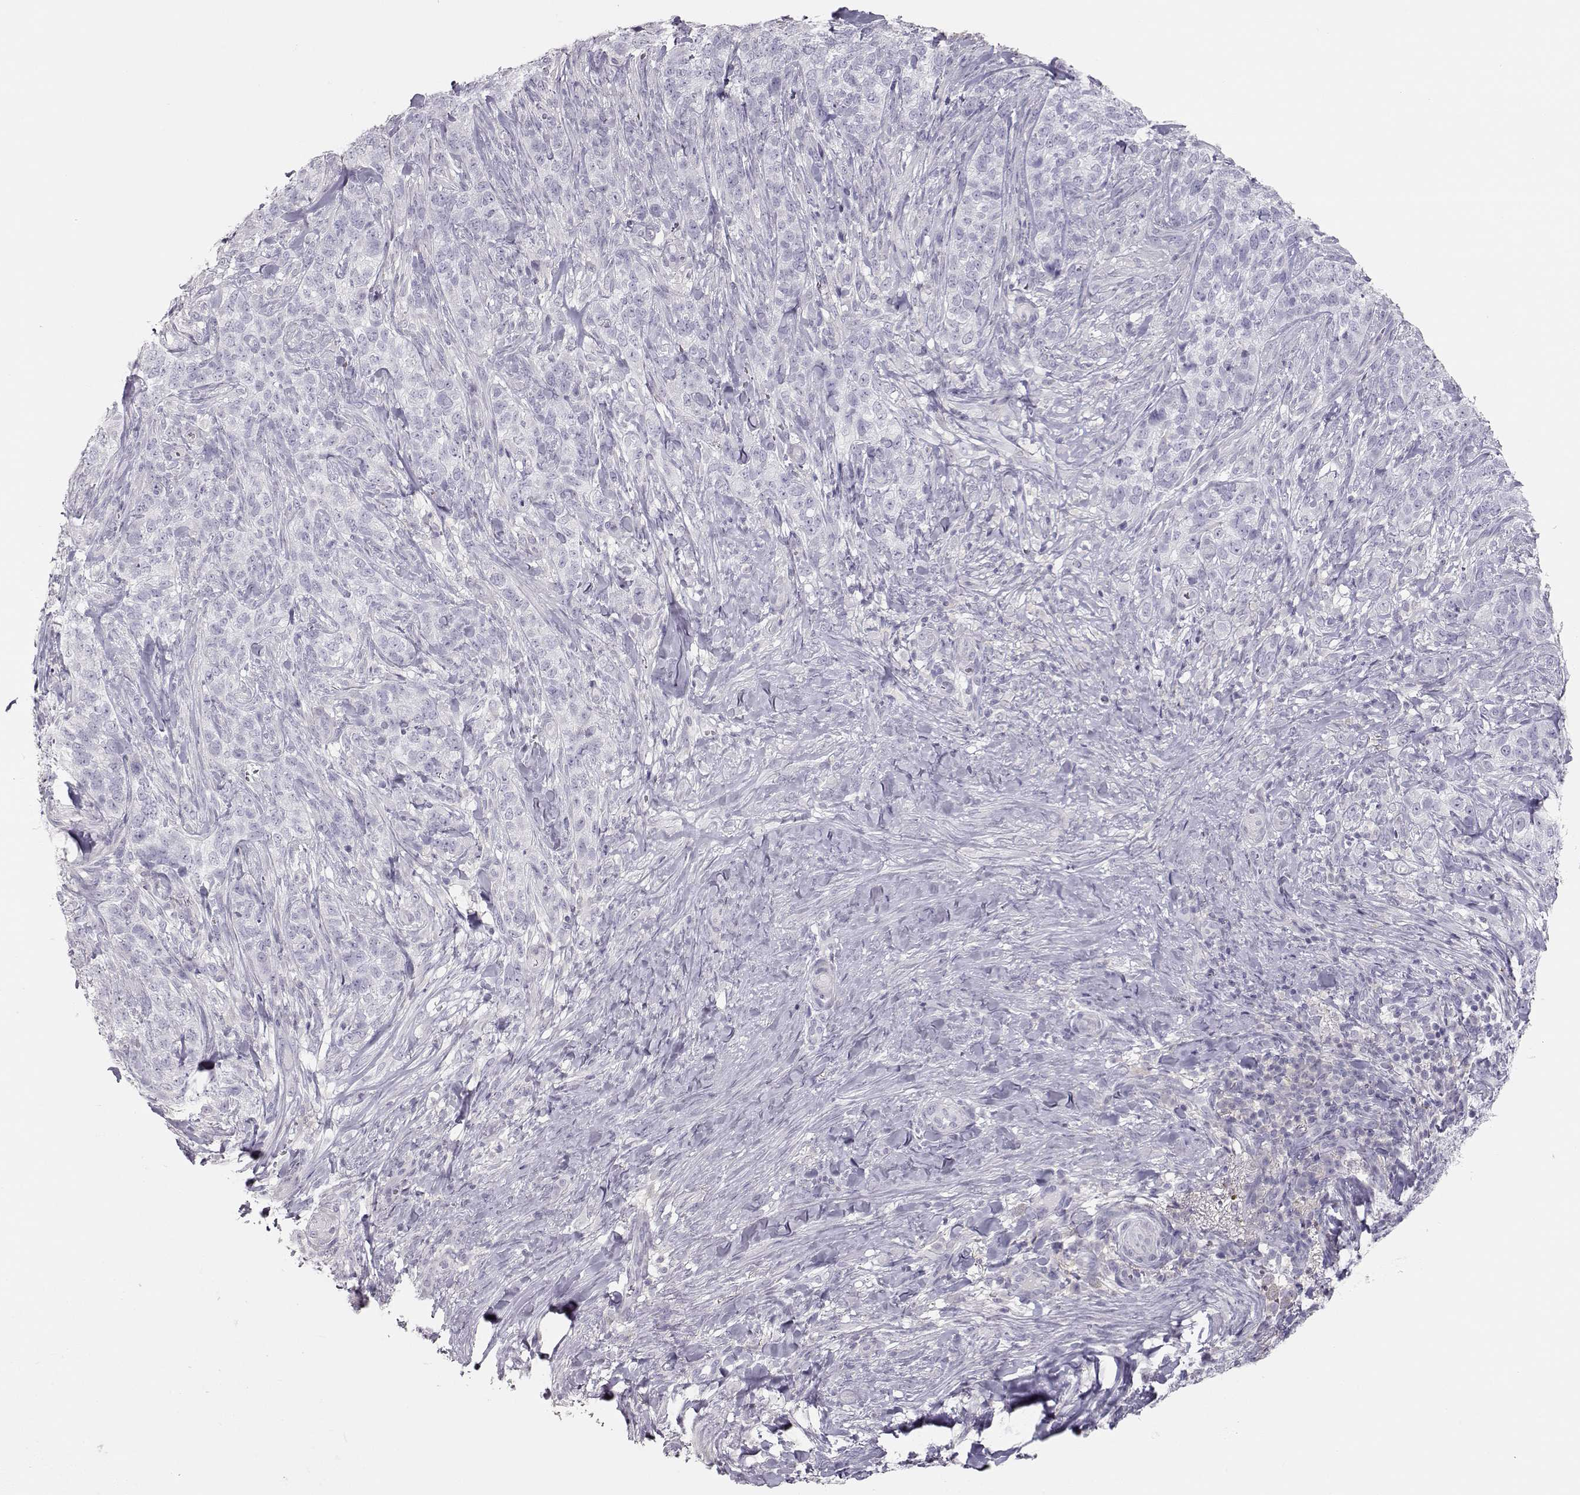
{"staining": {"intensity": "negative", "quantity": "none", "location": "none"}, "tissue": "skin cancer", "cell_type": "Tumor cells", "image_type": "cancer", "snomed": [{"axis": "morphology", "description": "Basal cell carcinoma"}, {"axis": "topography", "description": "Skin"}], "caption": "IHC photomicrograph of human basal cell carcinoma (skin) stained for a protein (brown), which displays no staining in tumor cells.", "gene": "LEPR", "patient": {"sex": "female", "age": 69}}